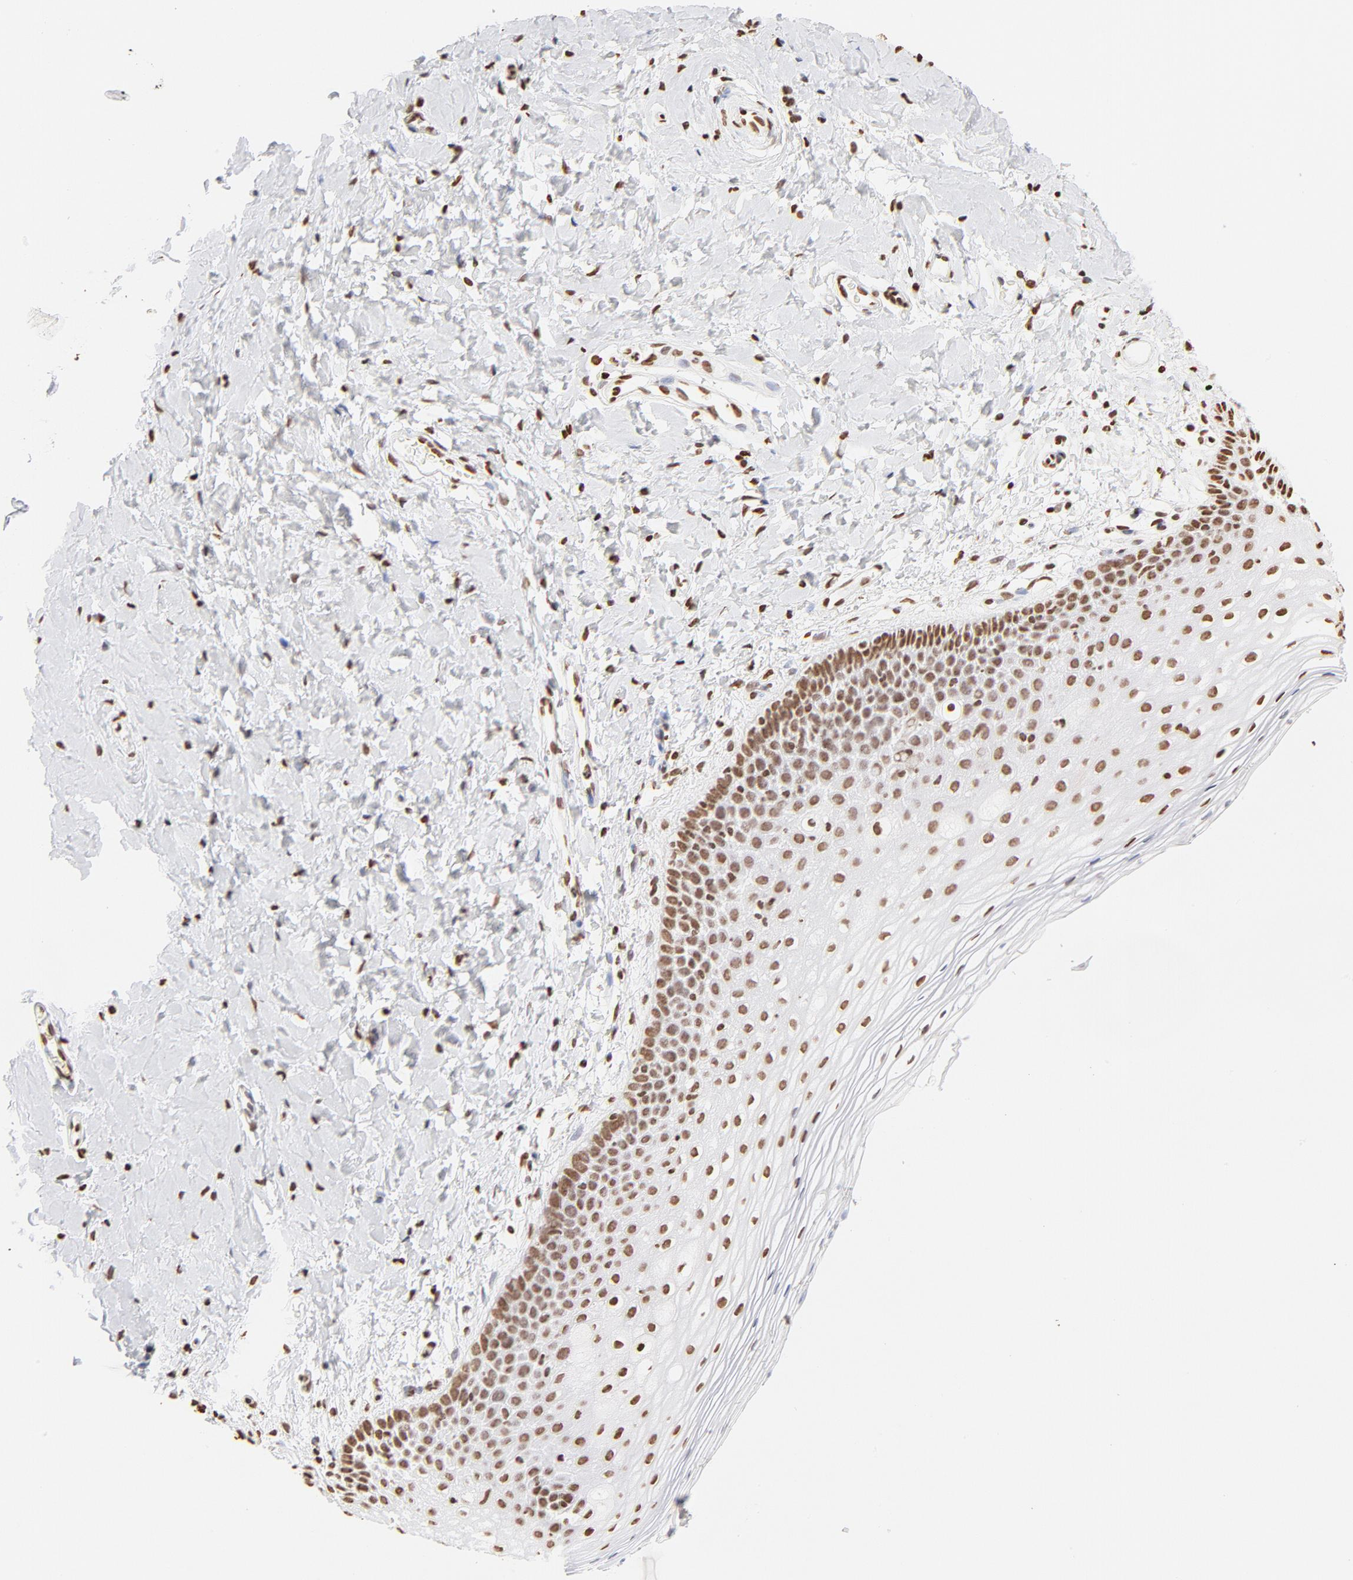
{"staining": {"intensity": "moderate", "quantity": ">75%", "location": "nuclear"}, "tissue": "vagina", "cell_type": "Squamous epithelial cells", "image_type": "normal", "snomed": [{"axis": "morphology", "description": "Normal tissue, NOS"}, {"axis": "topography", "description": "Vagina"}], "caption": "Immunohistochemical staining of benign human vagina demonstrates >75% levels of moderate nuclear protein staining in about >75% of squamous epithelial cells. The protein of interest is stained brown, and the nuclei are stained in blue (DAB IHC with brightfield microscopy, high magnification).", "gene": "ZNF540", "patient": {"sex": "female", "age": 55}}